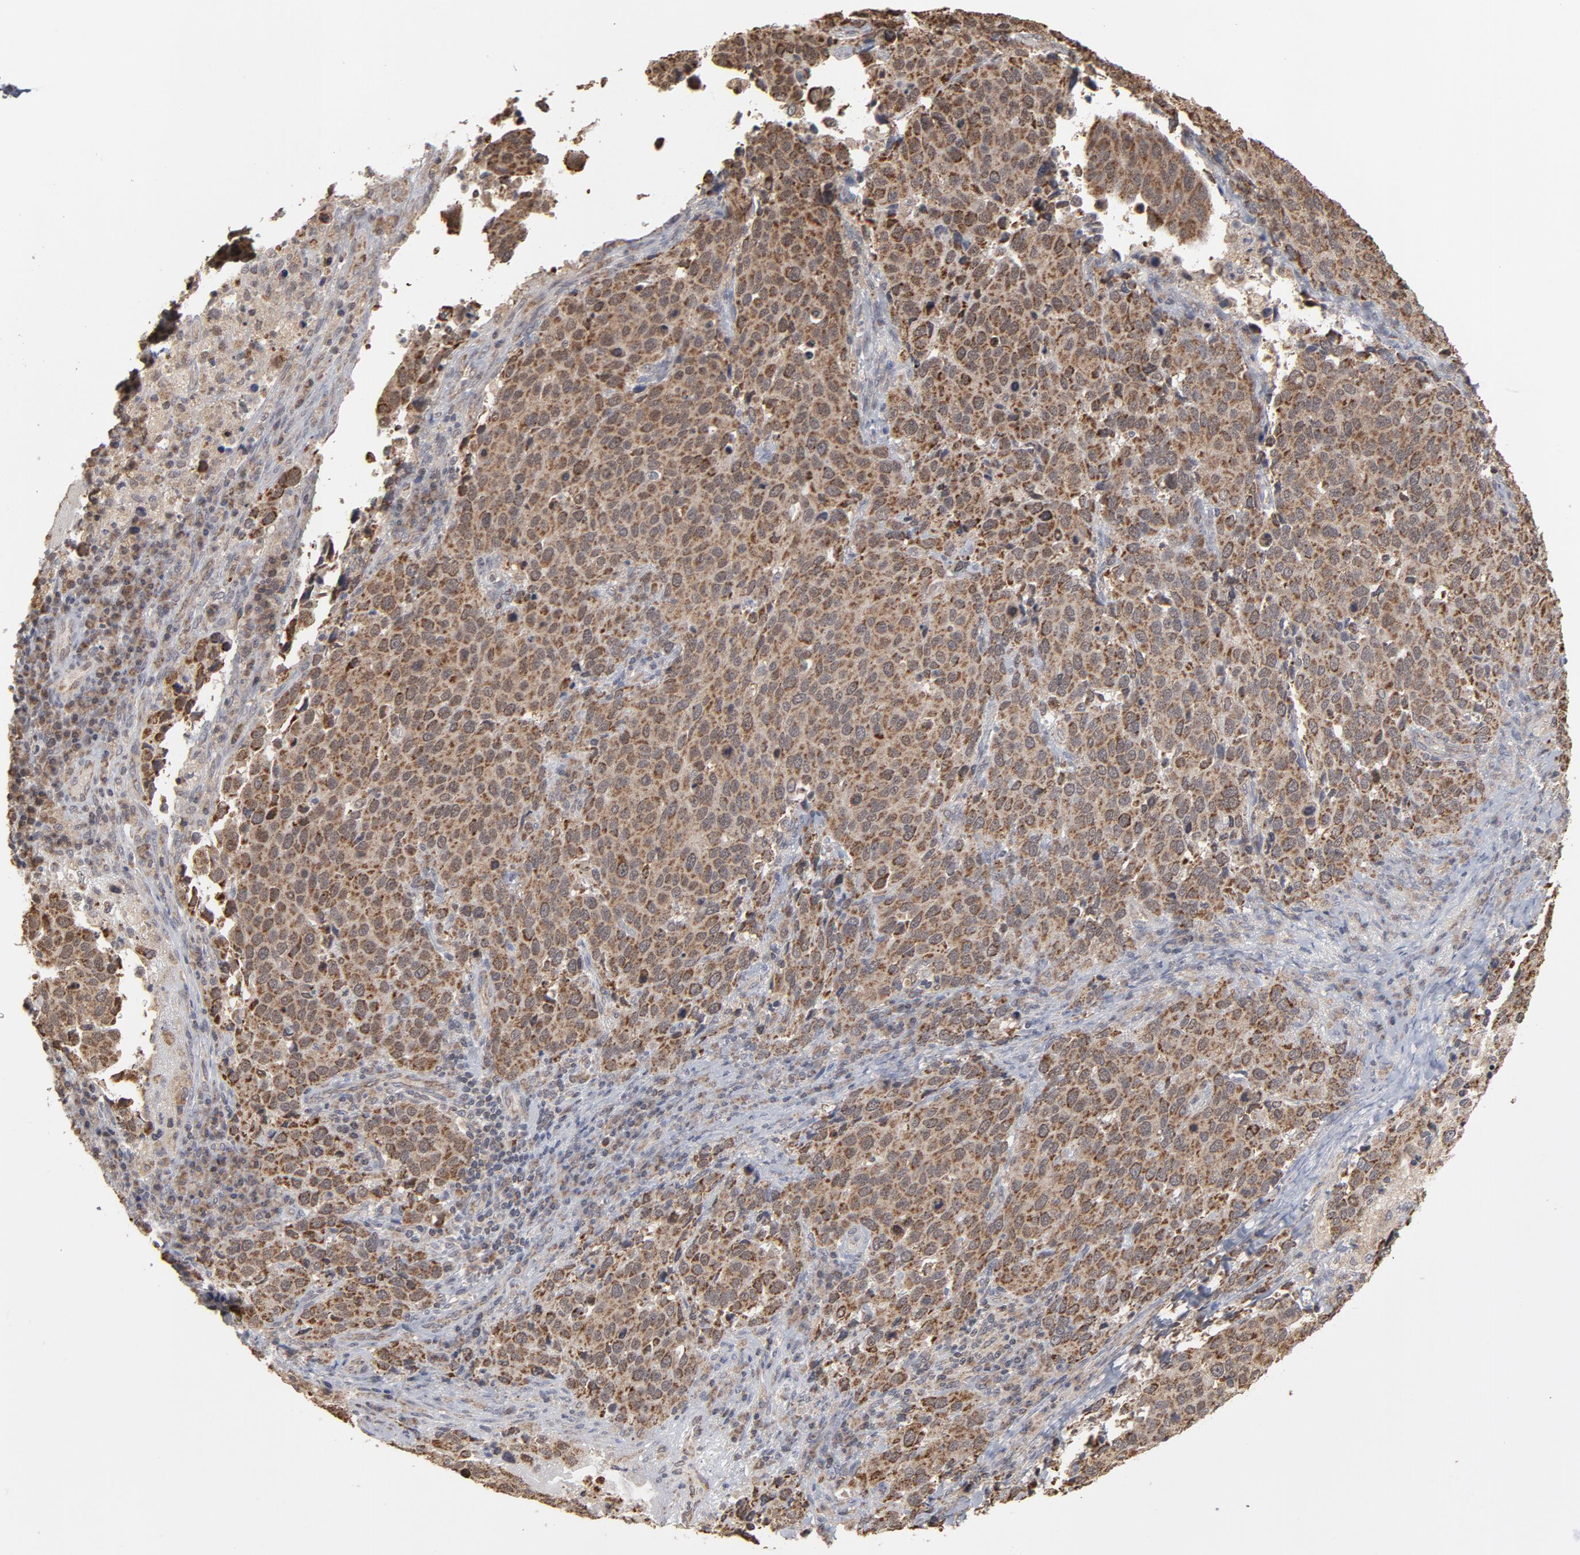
{"staining": {"intensity": "moderate", "quantity": ">75%", "location": "cytoplasmic/membranous,nuclear"}, "tissue": "cervical cancer", "cell_type": "Tumor cells", "image_type": "cancer", "snomed": [{"axis": "morphology", "description": "Squamous cell carcinoma, NOS"}, {"axis": "topography", "description": "Cervix"}], "caption": "Moderate cytoplasmic/membranous and nuclear expression is identified in approximately >75% of tumor cells in cervical cancer (squamous cell carcinoma).", "gene": "ARIH1", "patient": {"sex": "female", "age": 54}}